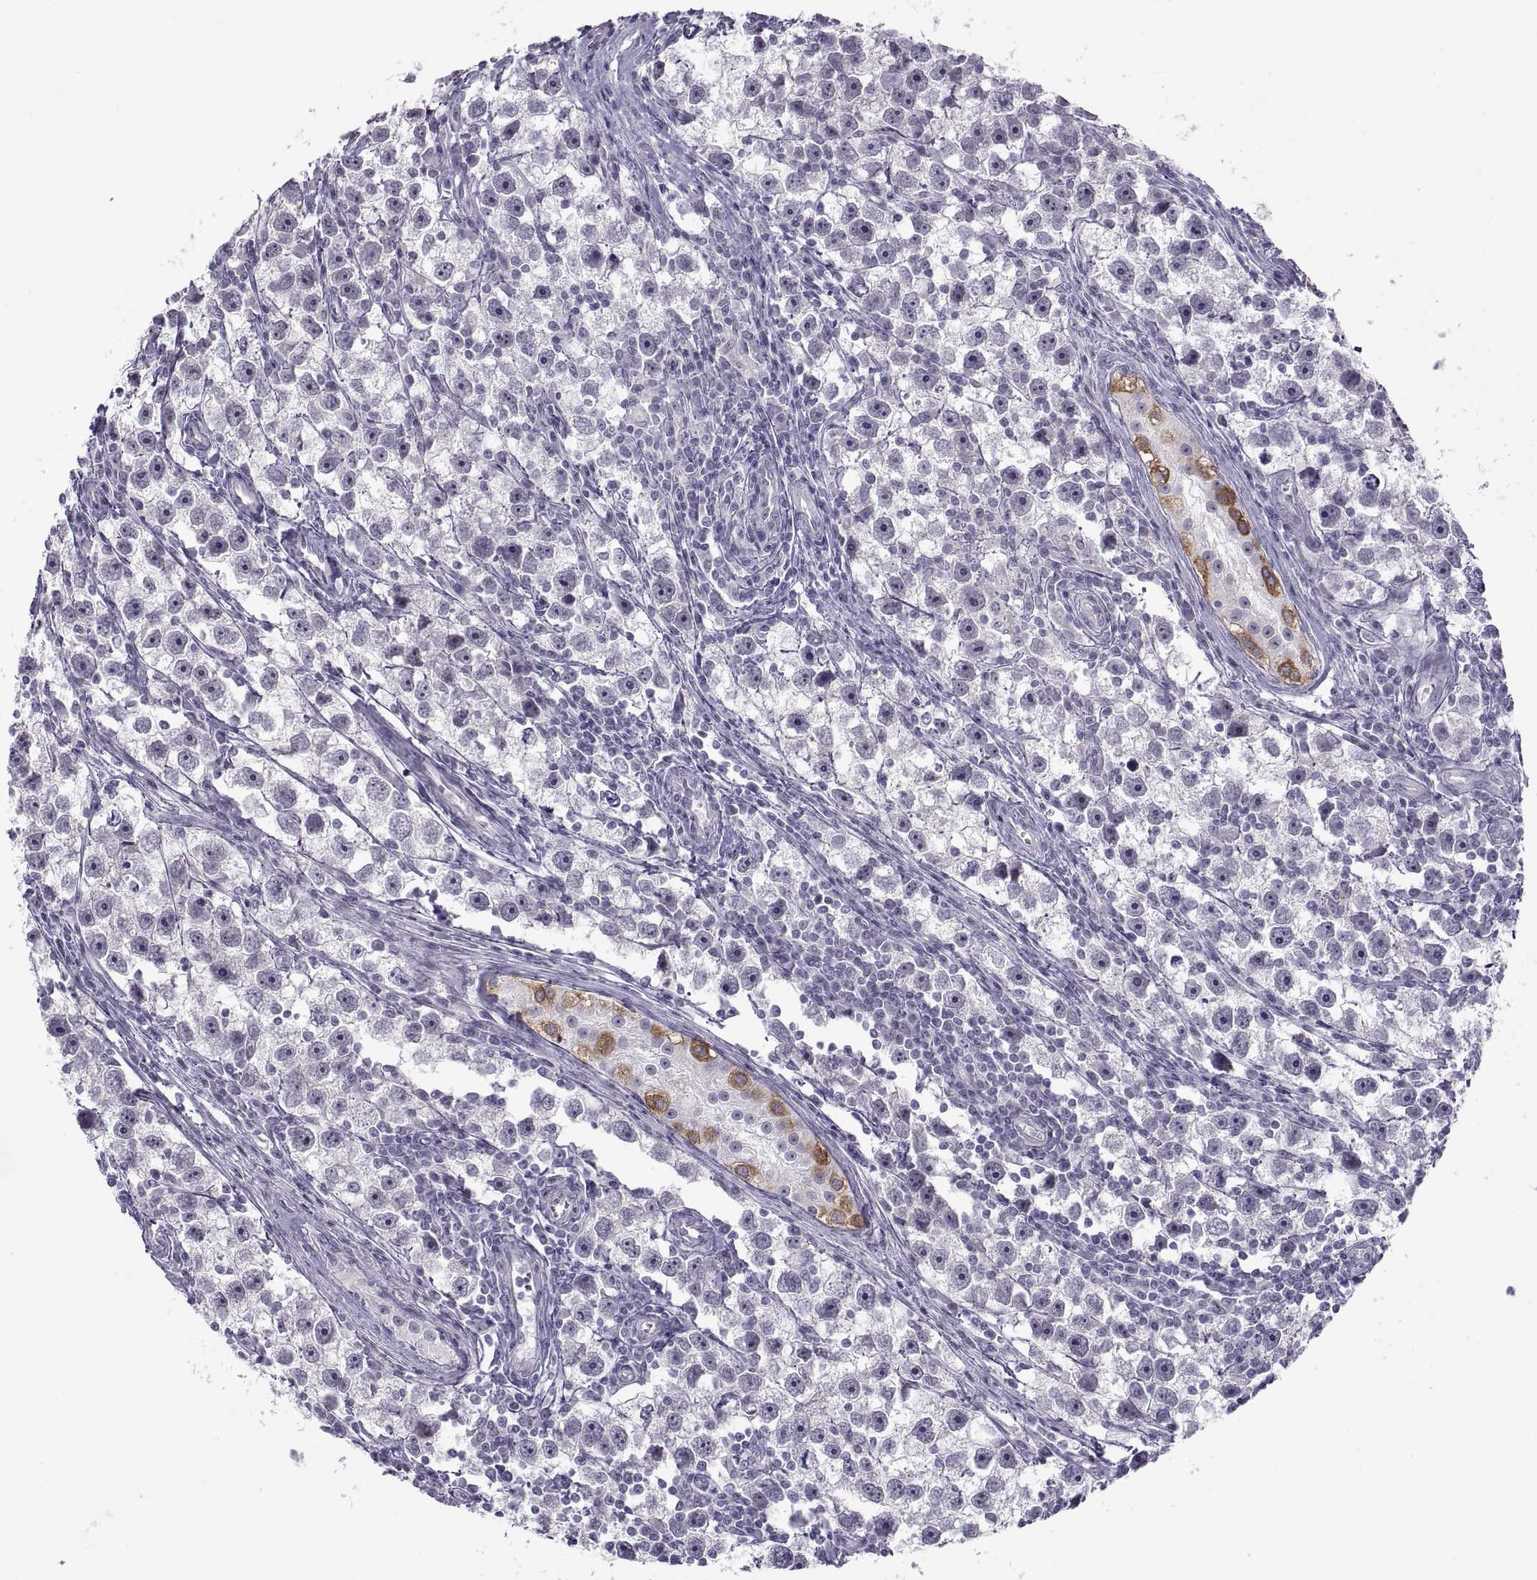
{"staining": {"intensity": "negative", "quantity": "none", "location": "none"}, "tissue": "testis cancer", "cell_type": "Tumor cells", "image_type": "cancer", "snomed": [{"axis": "morphology", "description": "Seminoma, NOS"}, {"axis": "topography", "description": "Testis"}], "caption": "A high-resolution micrograph shows immunohistochemistry (IHC) staining of testis seminoma, which shows no significant staining in tumor cells.", "gene": "C3orf22", "patient": {"sex": "male", "age": 30}}